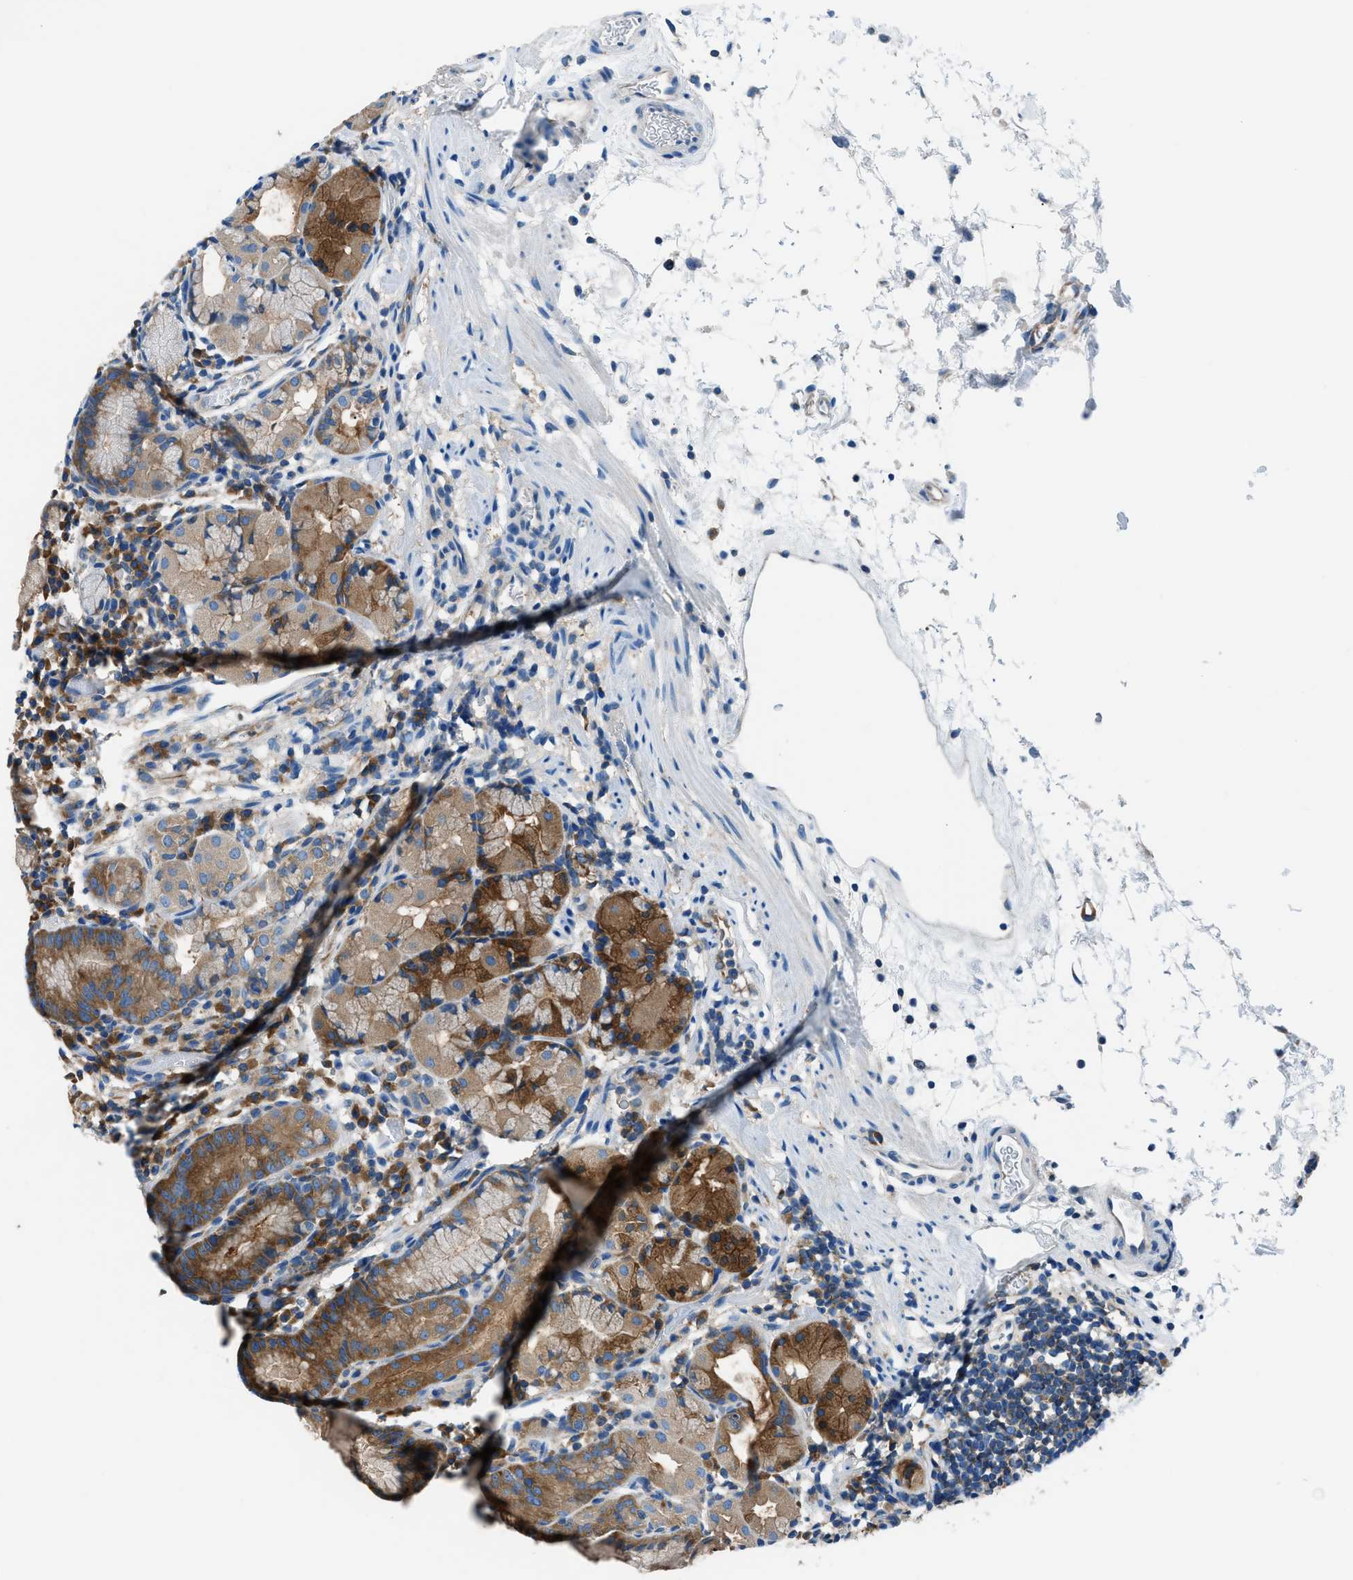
{"staining": {"intensity": "moderate", "quantity": ">75%", "location": "cytoplasmic/membranous"}, "tissue": "stomach", "cell_type": "Glandular cells", "image_type": "normal", "snomed": [{"axis": "morphology", "description": "Normal tissue, NOS"}, {"axis": "topography", "description": "Stomach"}, {"axis": "topography", "description": "Stomach, lower"}], "caption": "The micrograph demonstrates staining of normal stomach, revealing moderate cytoplasmic/membranous protein expression (brown color) within glandular cells.", "gene": "SARS1", "patient": {"sex": "female", "age": 75}}